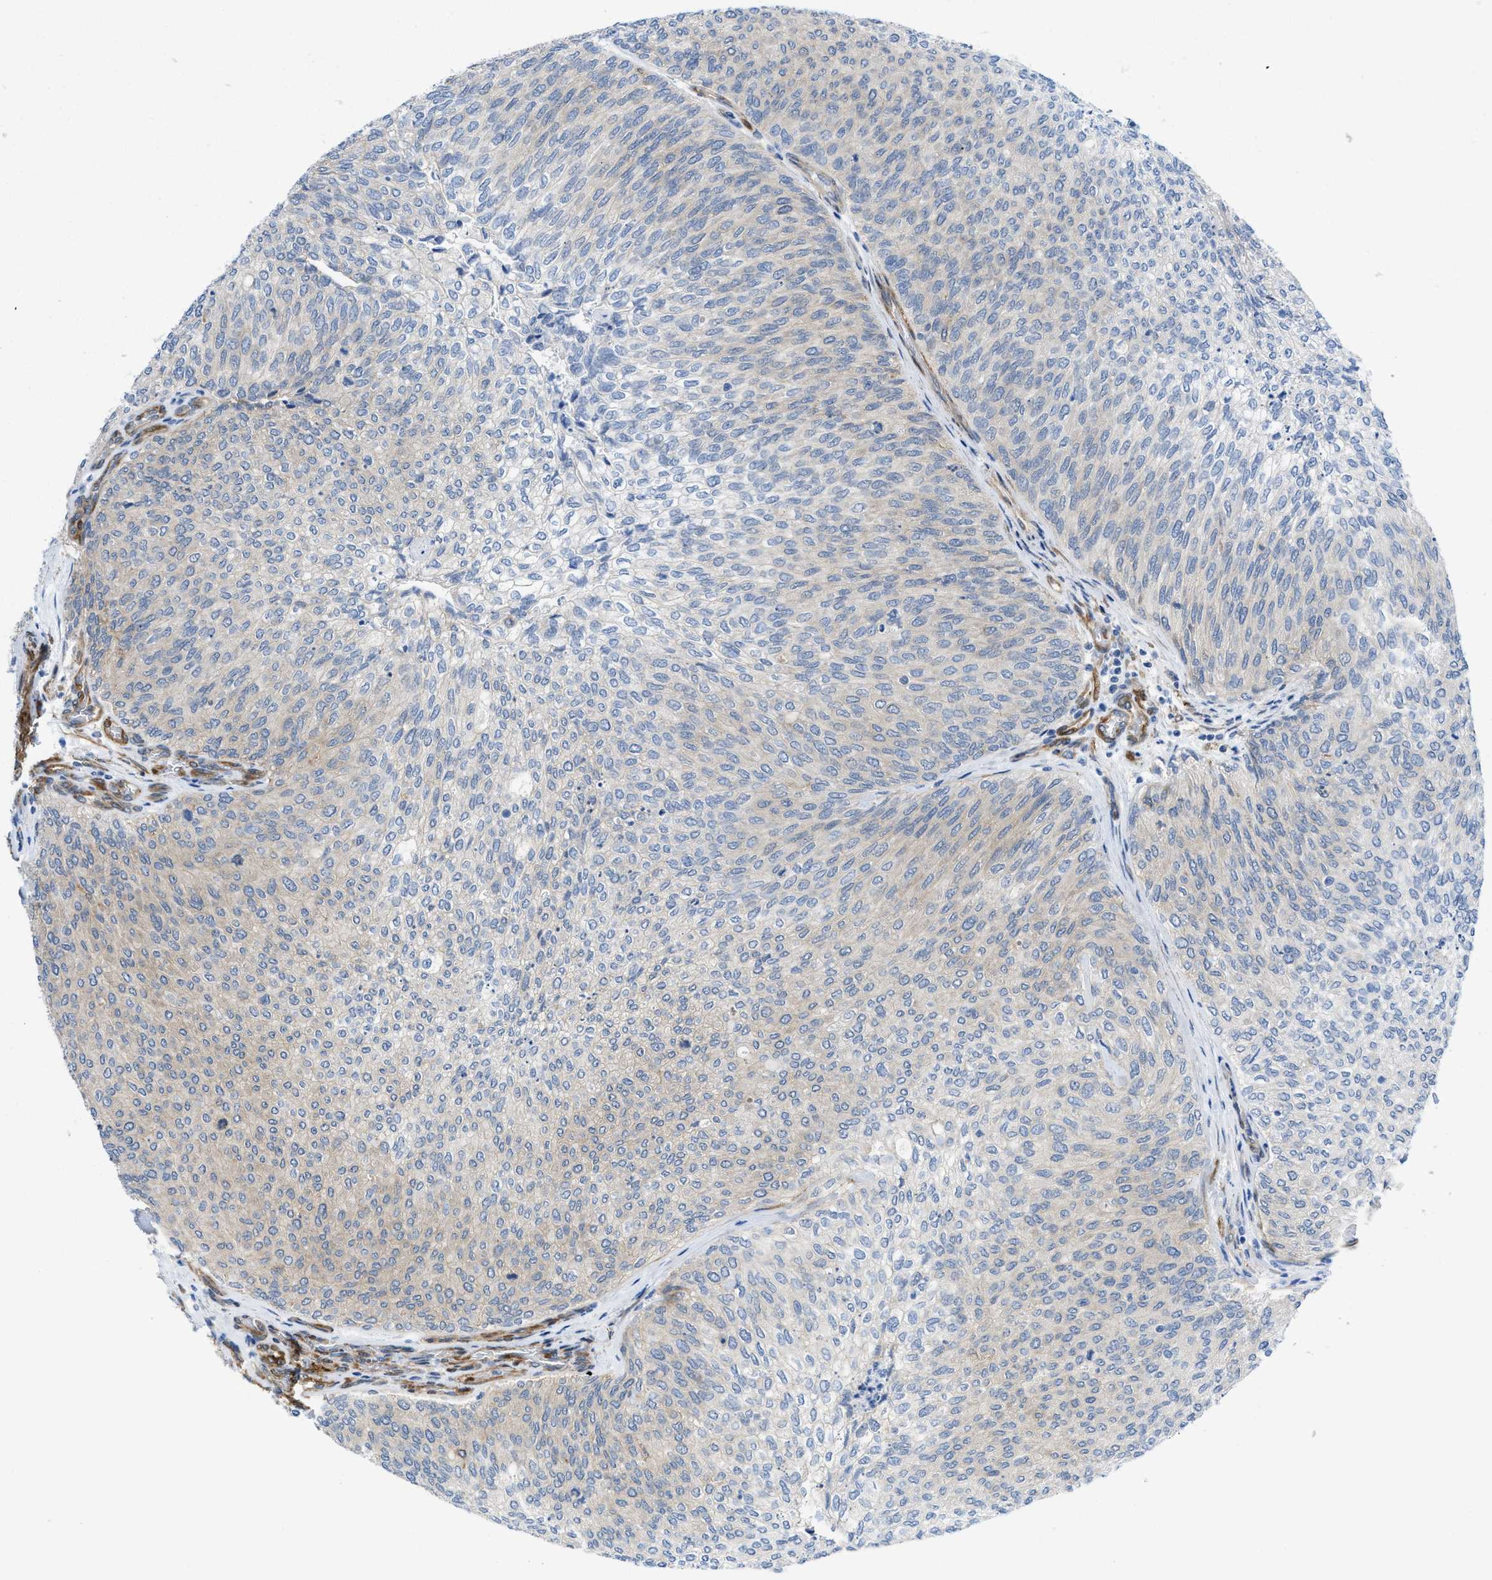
{"staining": {"intensity": "weak", "quantity": "25%-75%", "location": "cytoplasmic/membranous"}, "tissue": "urothelial cancer", "cell_type": "Tumor cells", "image_type": "cancer", "snomed": [{"axis": "morphology", "description": "Urothelial carcinoma, Low grade"}, {"axis": "topography", "description": "Urinary bladder"}], "caption": "This micrograph exhibits urothelial cancer stained with IHC to label a protein in brown. The cytoplasmic/membranous of tumor cells show weak positivity for the protein. Nuclei are counter-stained blue.", "gene": "PDLIM5", "patient": {"sex": "female", "age": 79}}